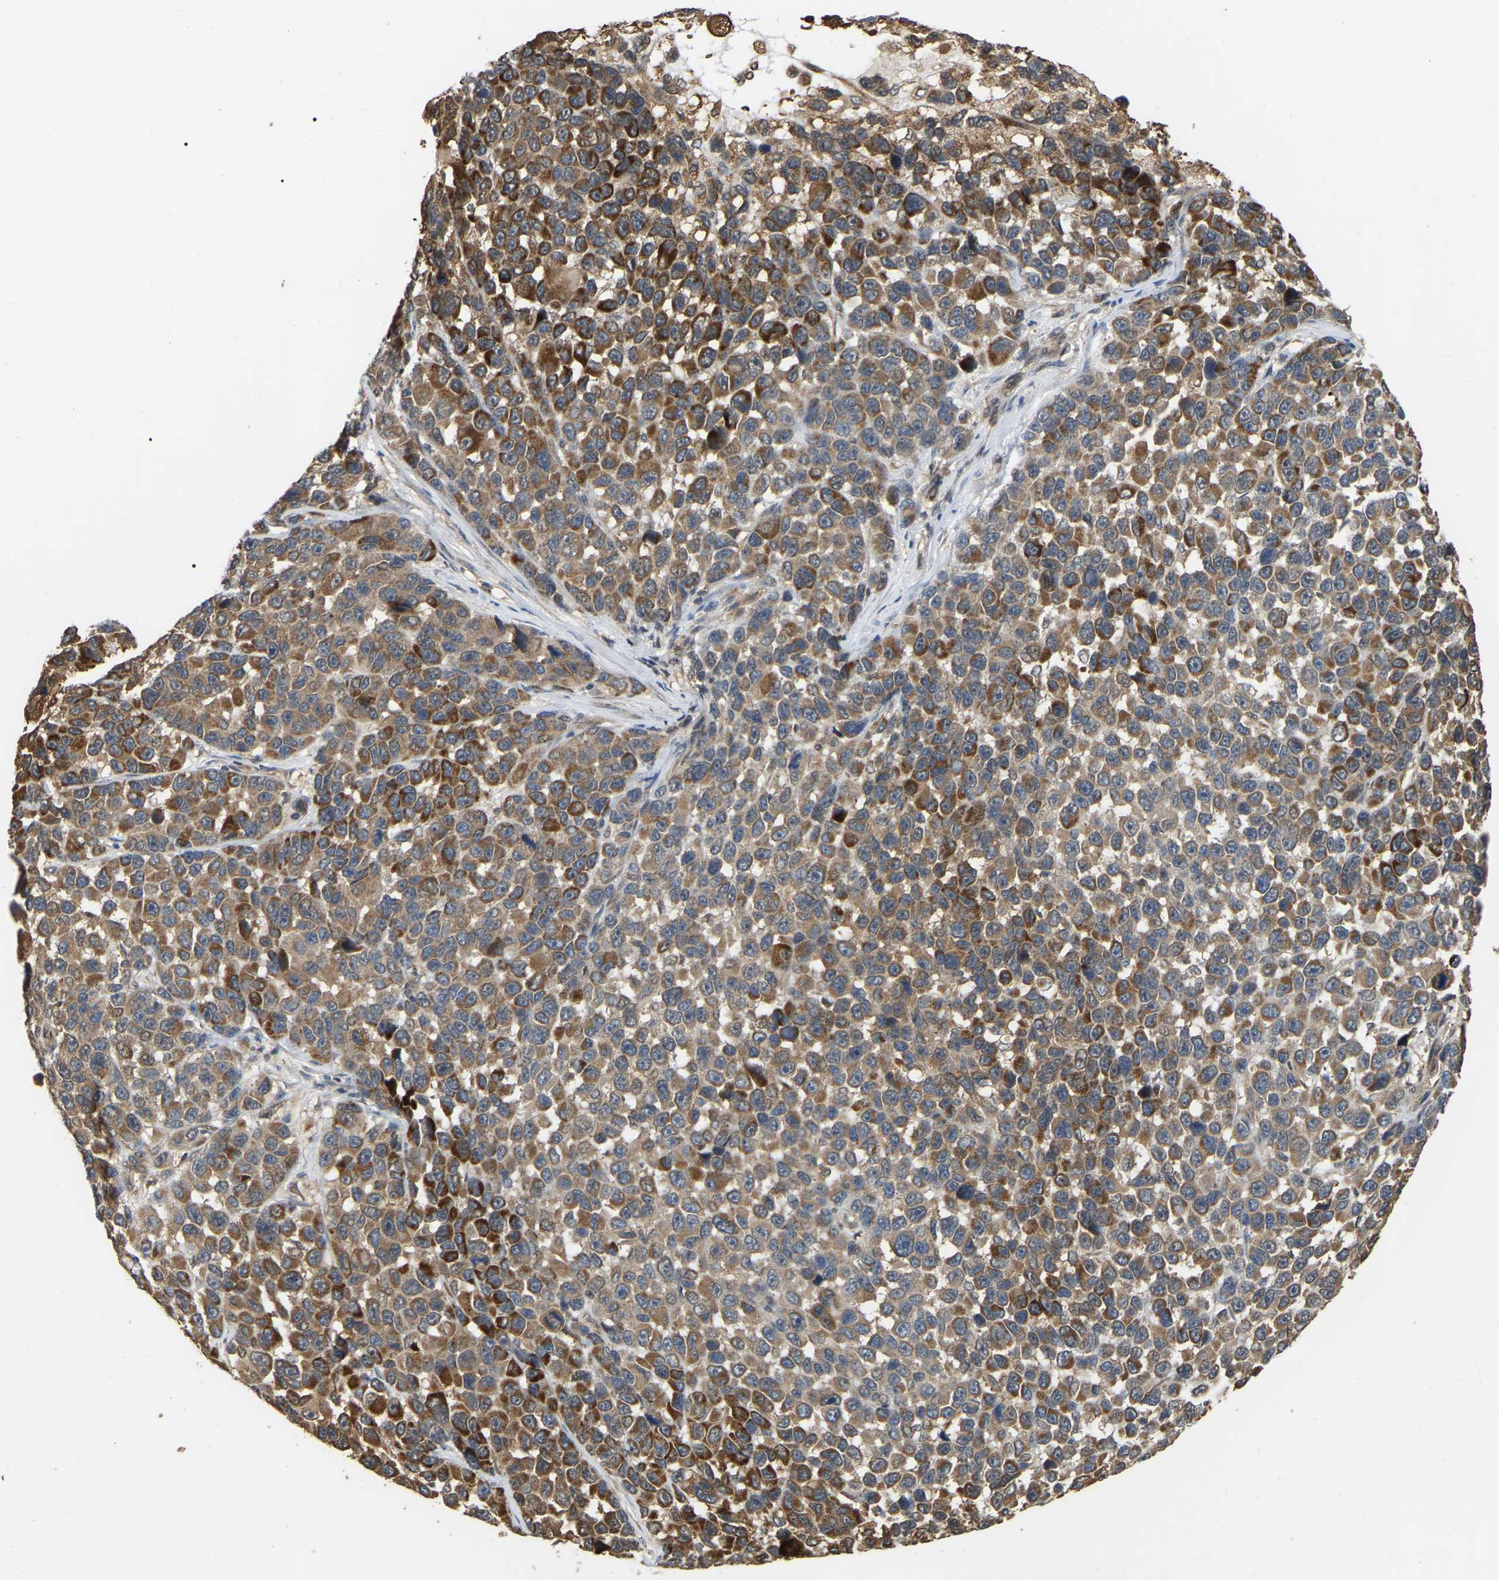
{"staining": {"intensity": "strong", "quantity": ">75%", "location": "cytoplasmic/membranous"}, "tissue": "melanoma", "cell_type": "Tumor cells", "image_type": "cancer", "snomed": [{"axis": "morphology", "description": "Malignant melanoma, NOS"}, {"axis": "topography", "description": "Skin"}], "caption": "Malignant melanoma stained with DAB (3,3'-diaminobenzidine) immunohistochemistry reveals high levels of strong cytoplasmic/membranous expression in approximately >75% of tumor cells. The staining was performed using DAB to visualize the protein expression in brown, while the nuclei were stained in blue with hematoxylin (Magnification: 20x).", "gene": "FAM219A", "patient": {"sex": "male", "age": 53}}